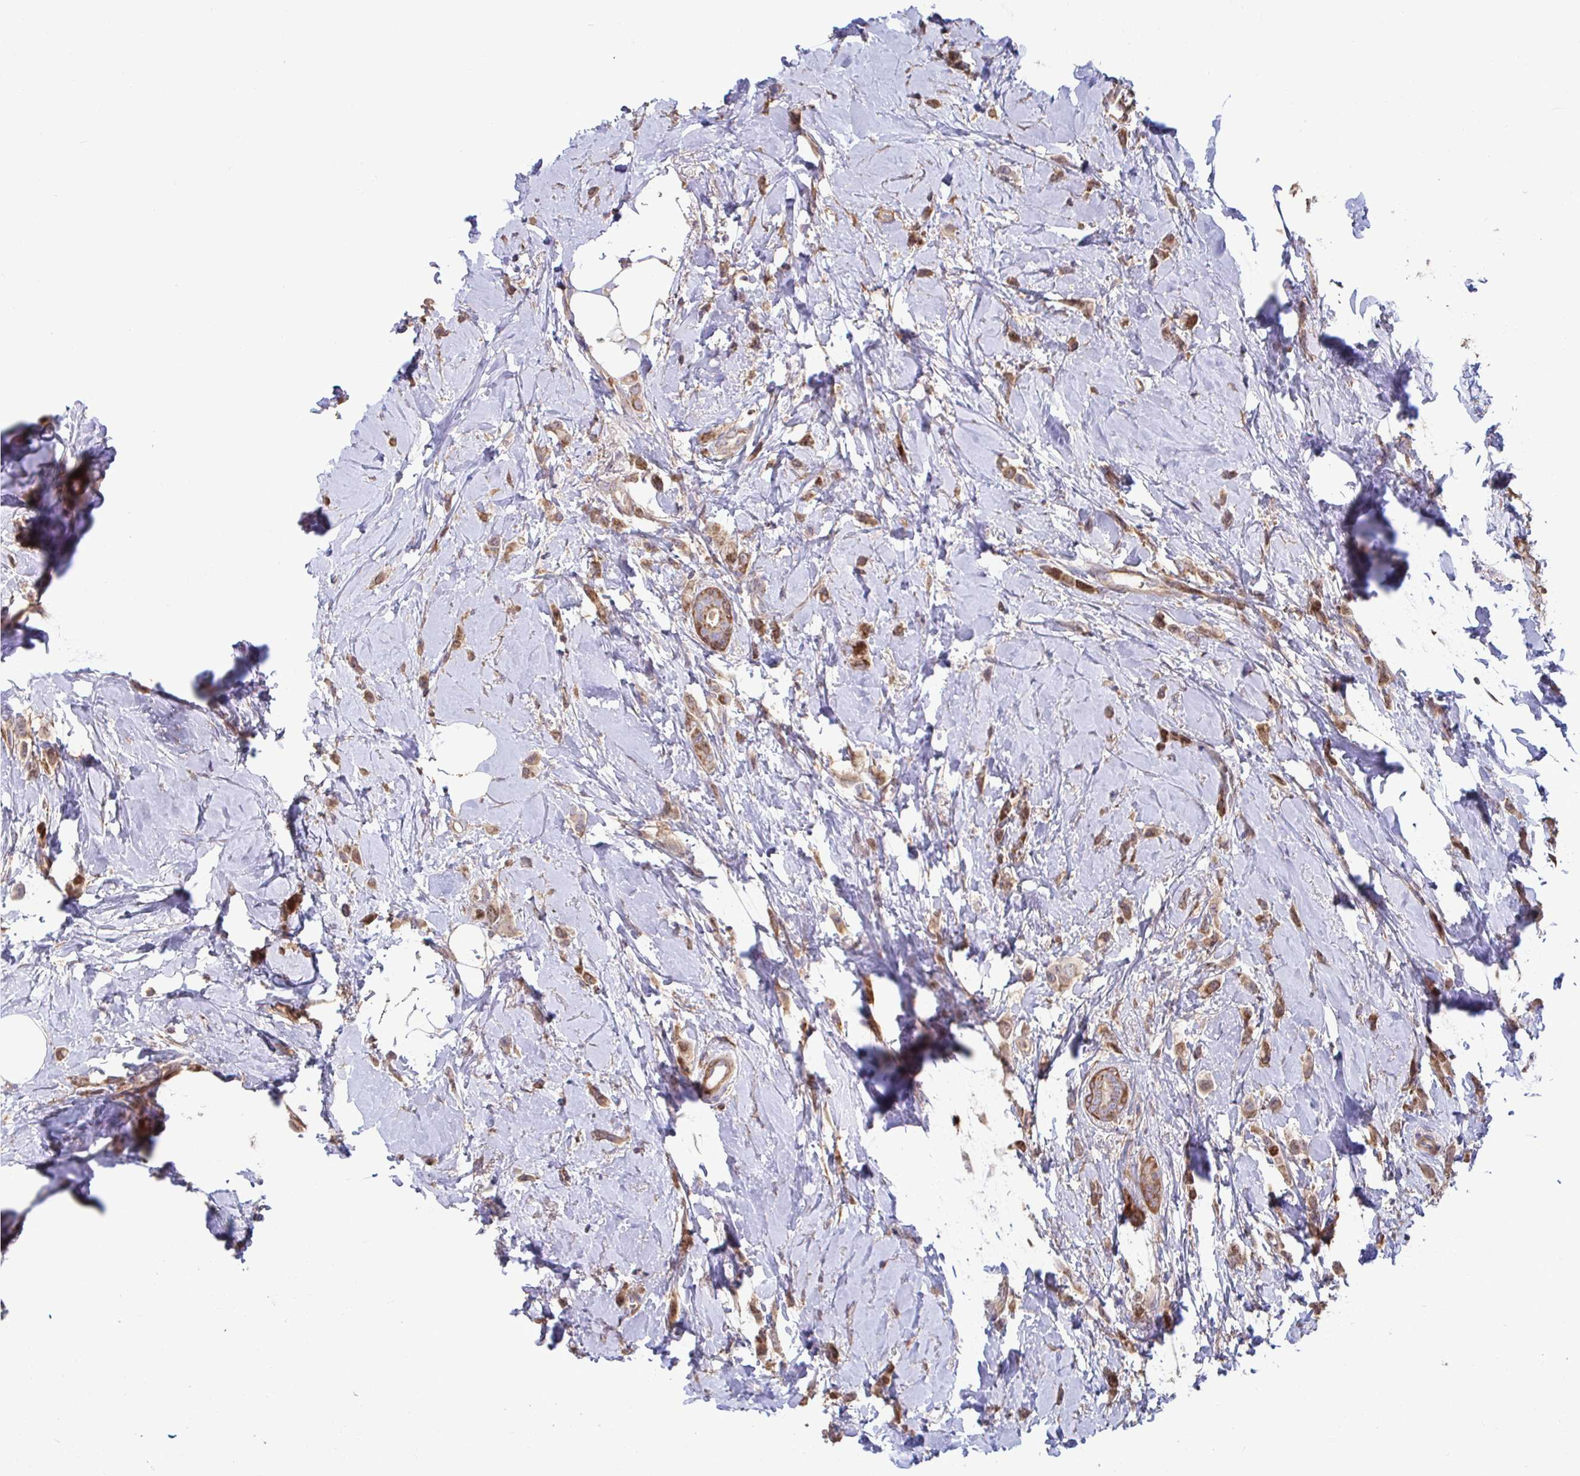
{"staining": {"intensity": "moderate", "quantity": ">75%", "location": "cytoplasmic/membranous"}, "tissue": "breast cancer", "cell_type": "Tumor cells", "image_type": "cancer", "snomed": [{"axis": "morphology", "description": "Lobular carcinoma"}, {"axis": "topography", "description": "Breast"}], "caption": "Human breast lobular carcinoma stained with a brown dye displays moderate cytoplasmic/membranous positive staining in approximately >75% of tumor cells.", "gene": "SPRY1", "patient": {"sex": "female", "age": 66}}